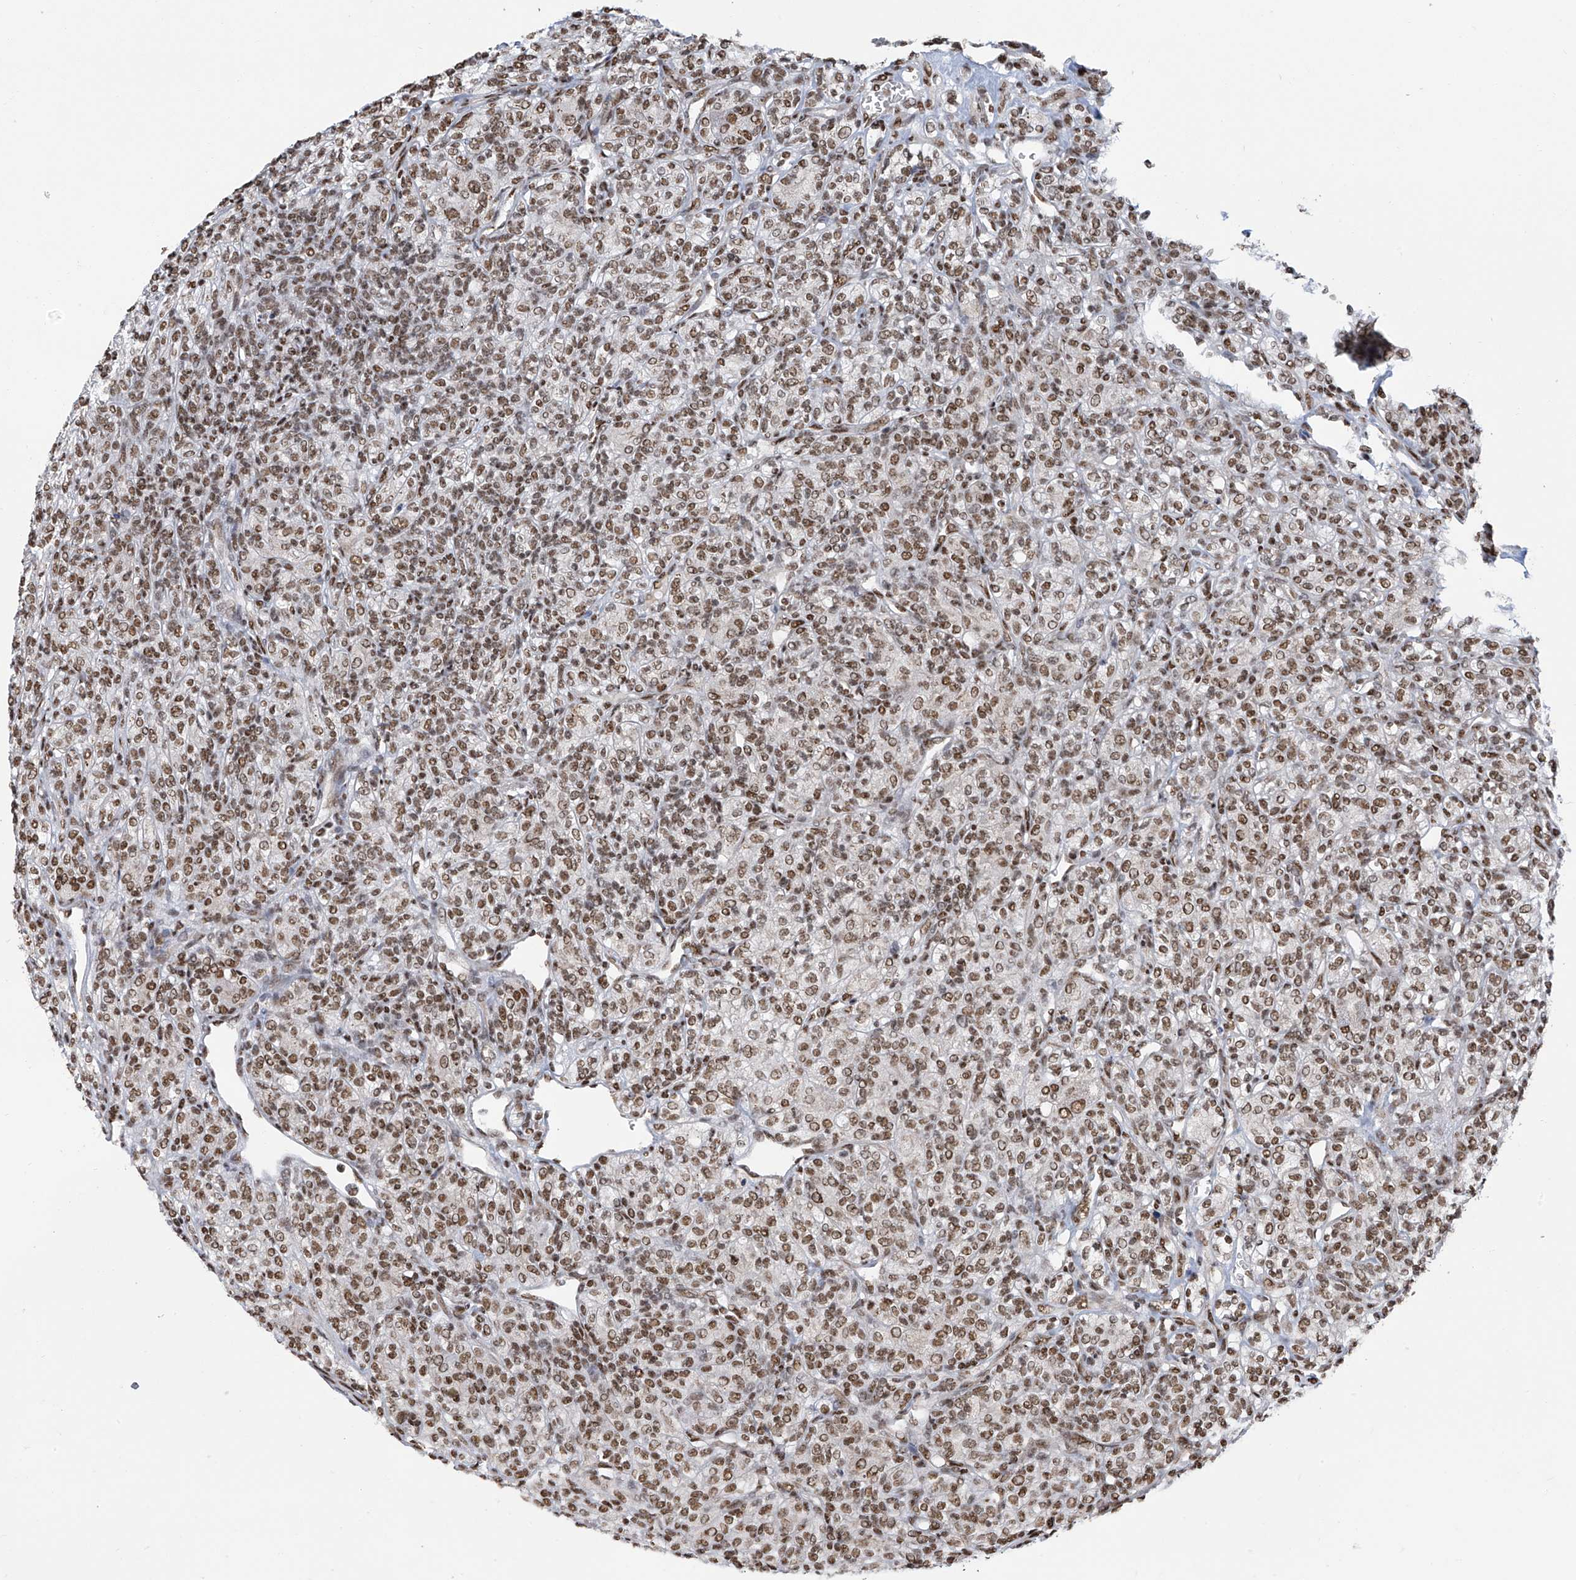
{"staining": {"intensity": "moderate", "quantity": ">75%", "location": "nuclear"}, "tissue": "renal cancer", "cell_type": "Tumor cells", "image_type": "cancer", "snomed": [{"axis": "morphology", "description": "Adenocarcinoma, NOS"}, {"axis": "topography", "description": "Kidney"}], "caption": "Adenocarcinoma (renal) tissue reveals moderate nuclear positivity in approximately >75% of tumor cells, visualized by immunohistochemistry. (DAB IHC with brightfield microscopy, high magnification).", "gene": "APLF", "patient": {"sex": "male", "age": 77}}